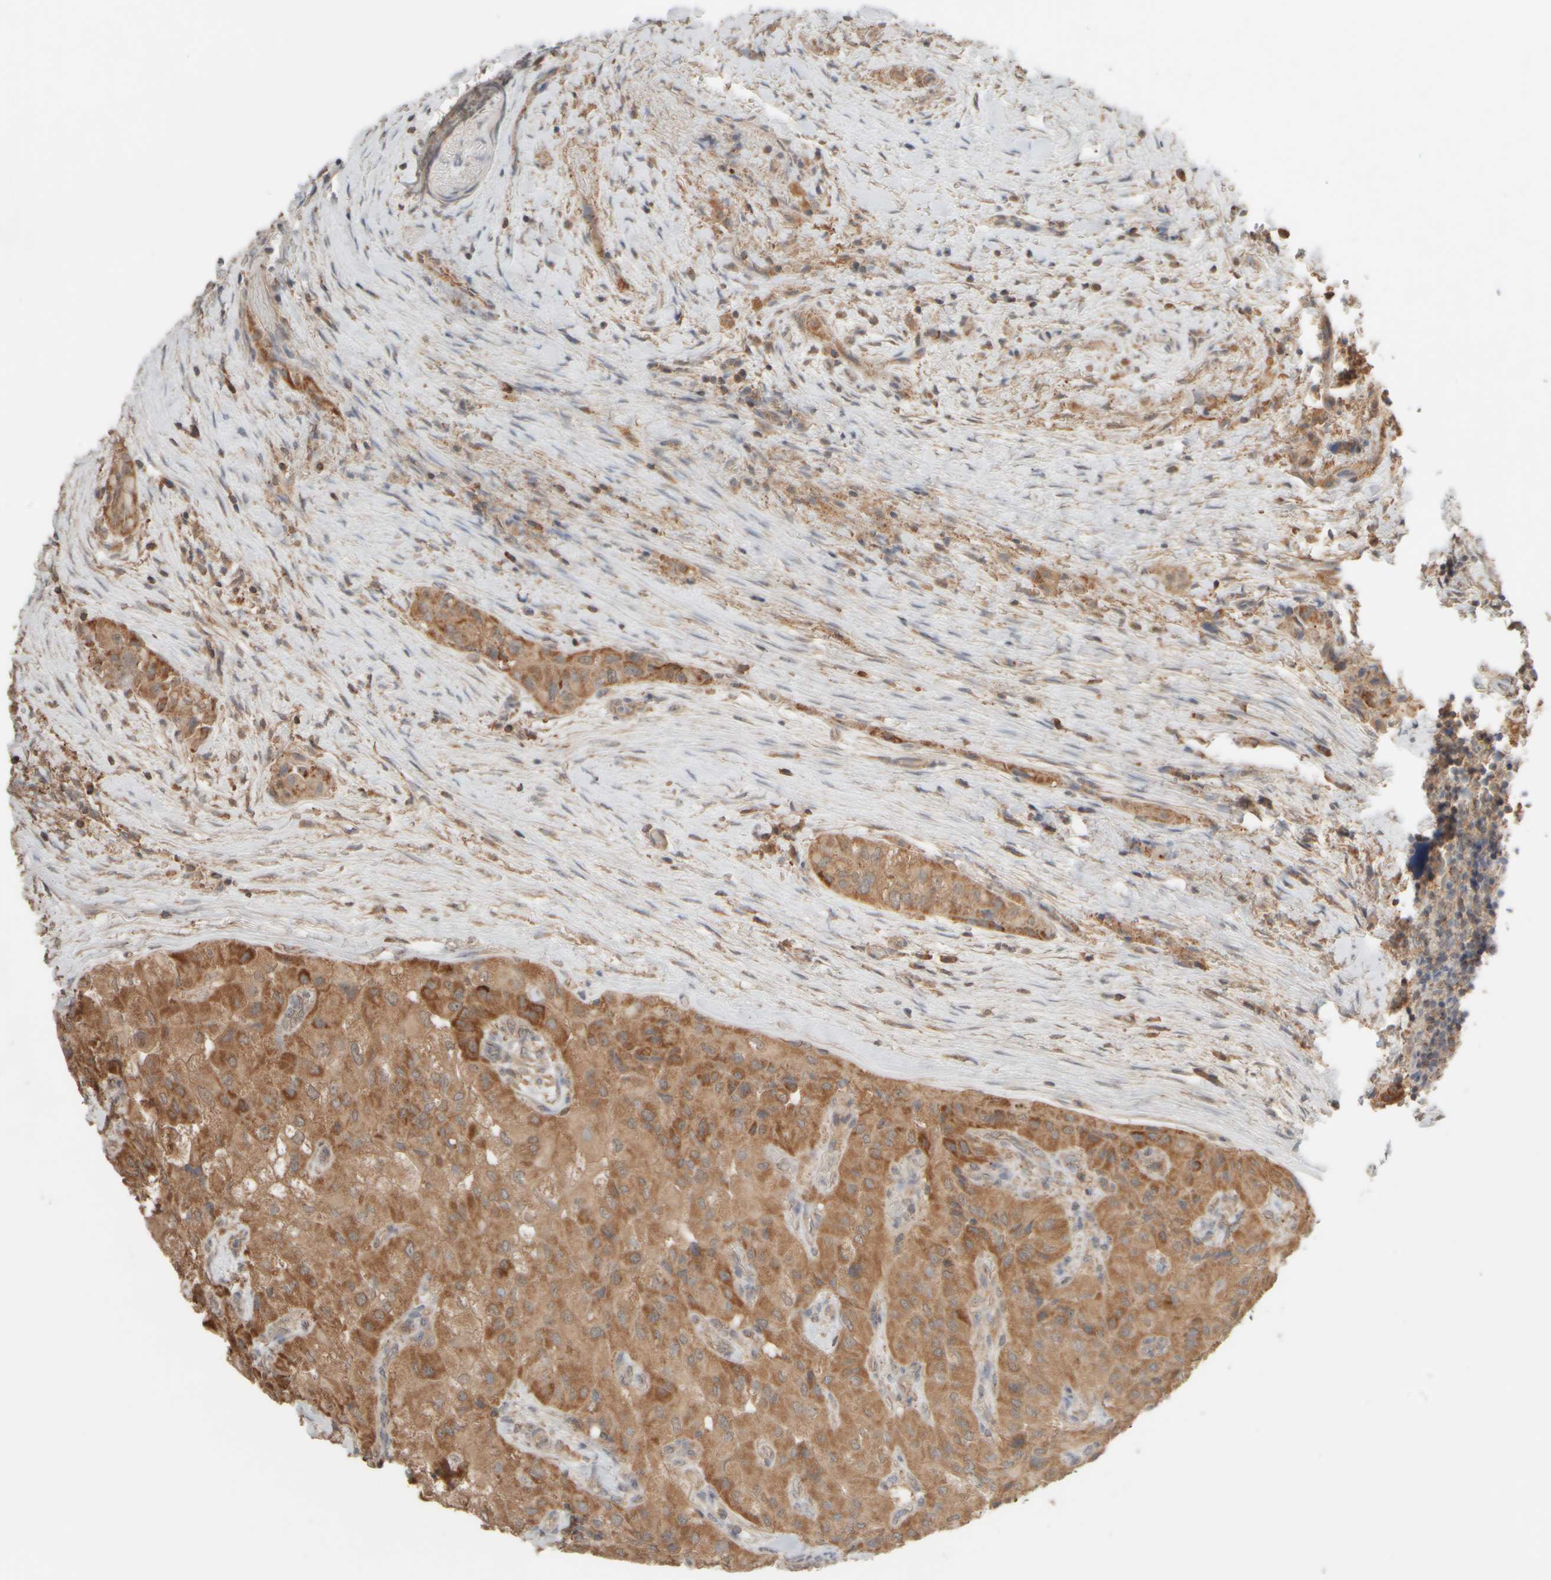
{"staining": {"intensity": "moderate", "quantity": ">75%", "location": "cytoplasmic/membranous"}, "tissue": "thyroid cancer", "cell_type": "Tumor cells", "image_type": "cancer", "snomed": [{"axis": "morphology", "description": "Papillary adenocarcinoma, NOS"}, {"axis": "topography", "description": "Thyroid gland"}], "caption": "Immunohistochemistry of human thyroid cancer (papillary adenocarcinoma) shows medium levels of moderate cytoplasmic/membranous positivity in approximately >75% of tumor cells.", "gene": "EIF2B3", "patient": {"sex": "female", "age": 59}}